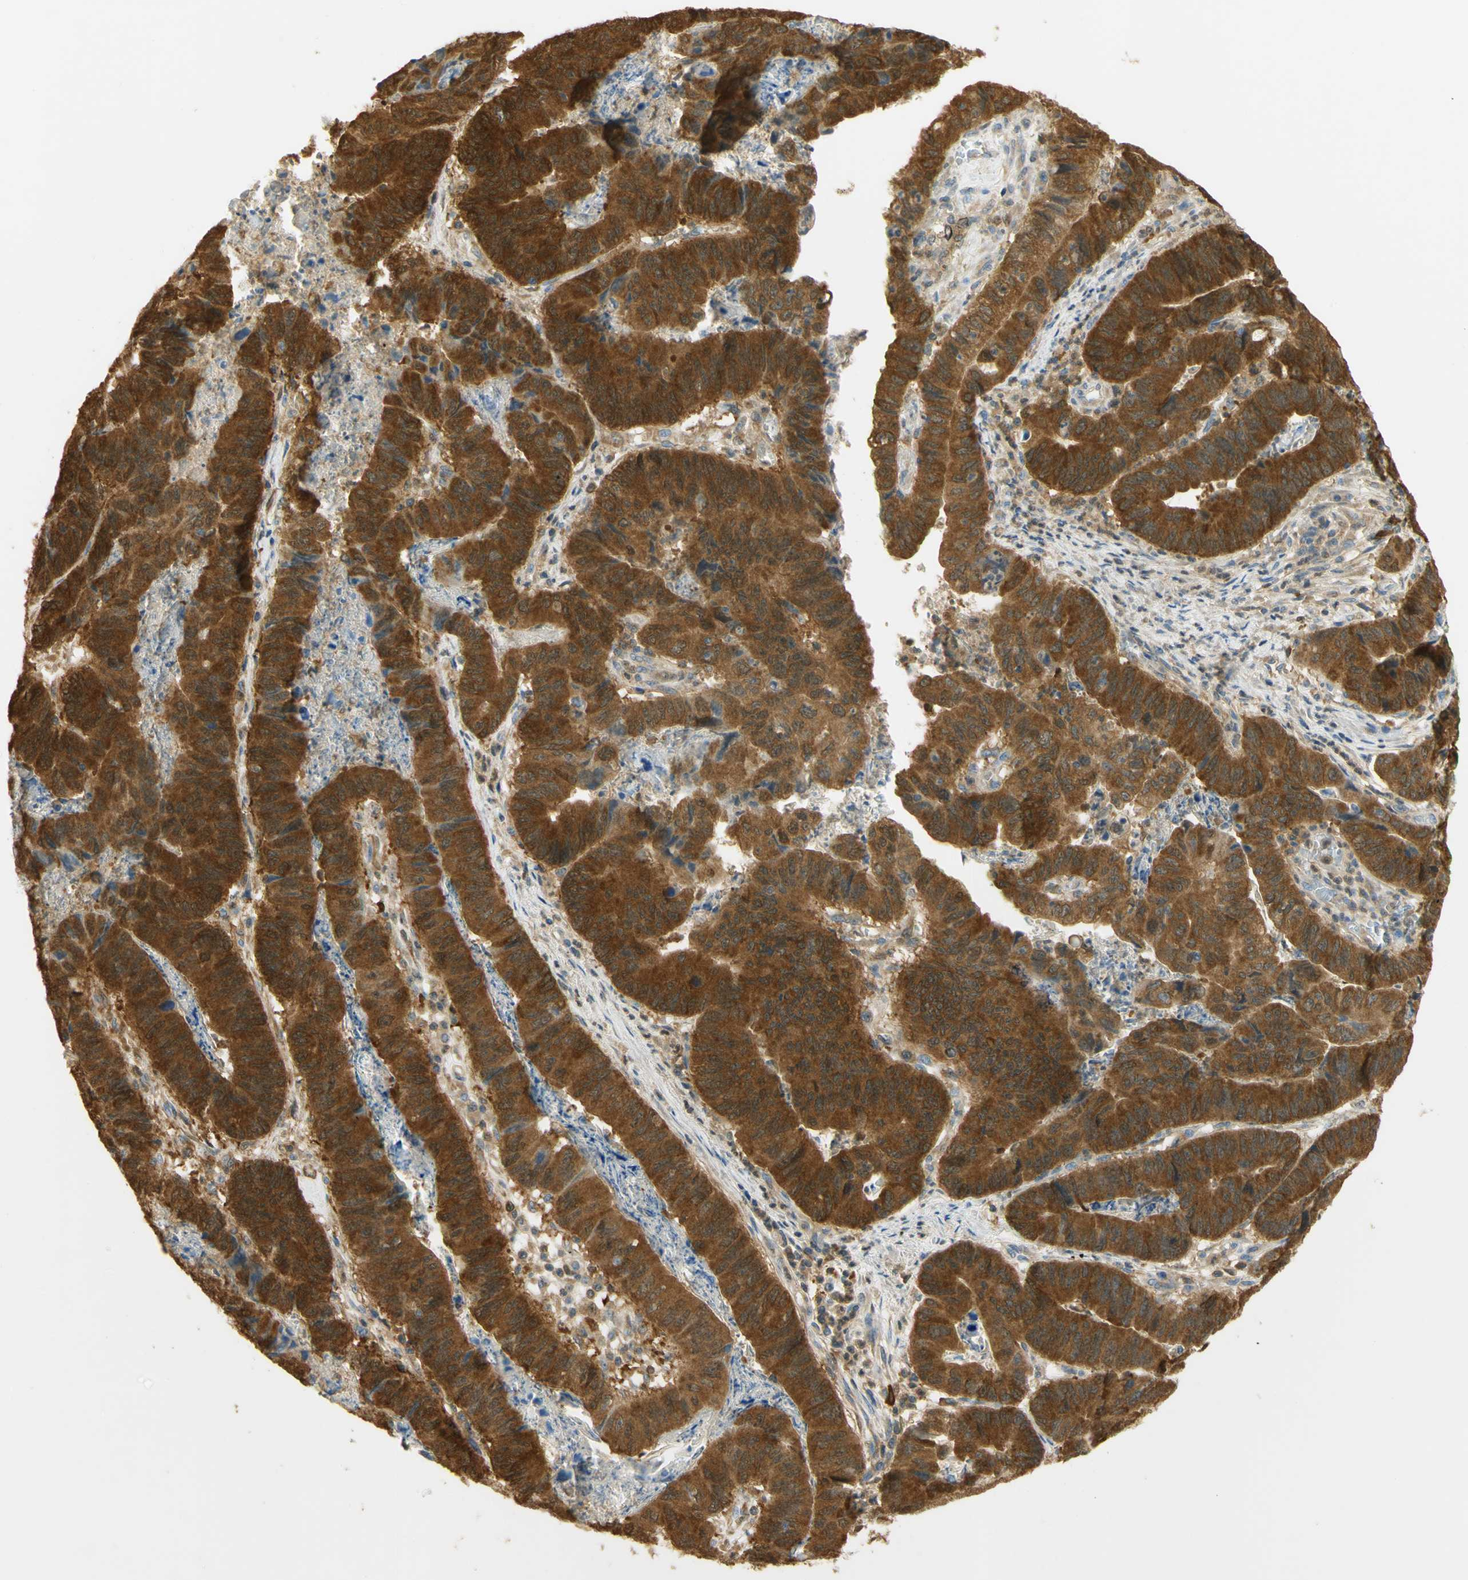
{"staining": {"intensity": "strong", "quantity": ">75%", "location": "cytoplasmic/membranous"}, "tissue": "stomach cancer", "cell_type": "Tumor cells", "image_type": "cancer", "snomed": [{"axis": "morphology", "description": "Adenocarcinoma, NOS"}, {"axis": "topography", "description": "Stomach, lower"}], "caption": "An immunohistochemistry (IHC) histopathology image of neoplastic tissue is shown. Protein staining in brown labels strong cytoplasmic/membranous positivity in adenocarcinoma (stomach) within tumor cells.", "gene": "PAK1", "patient": {"sex": "male", "age": 77}}